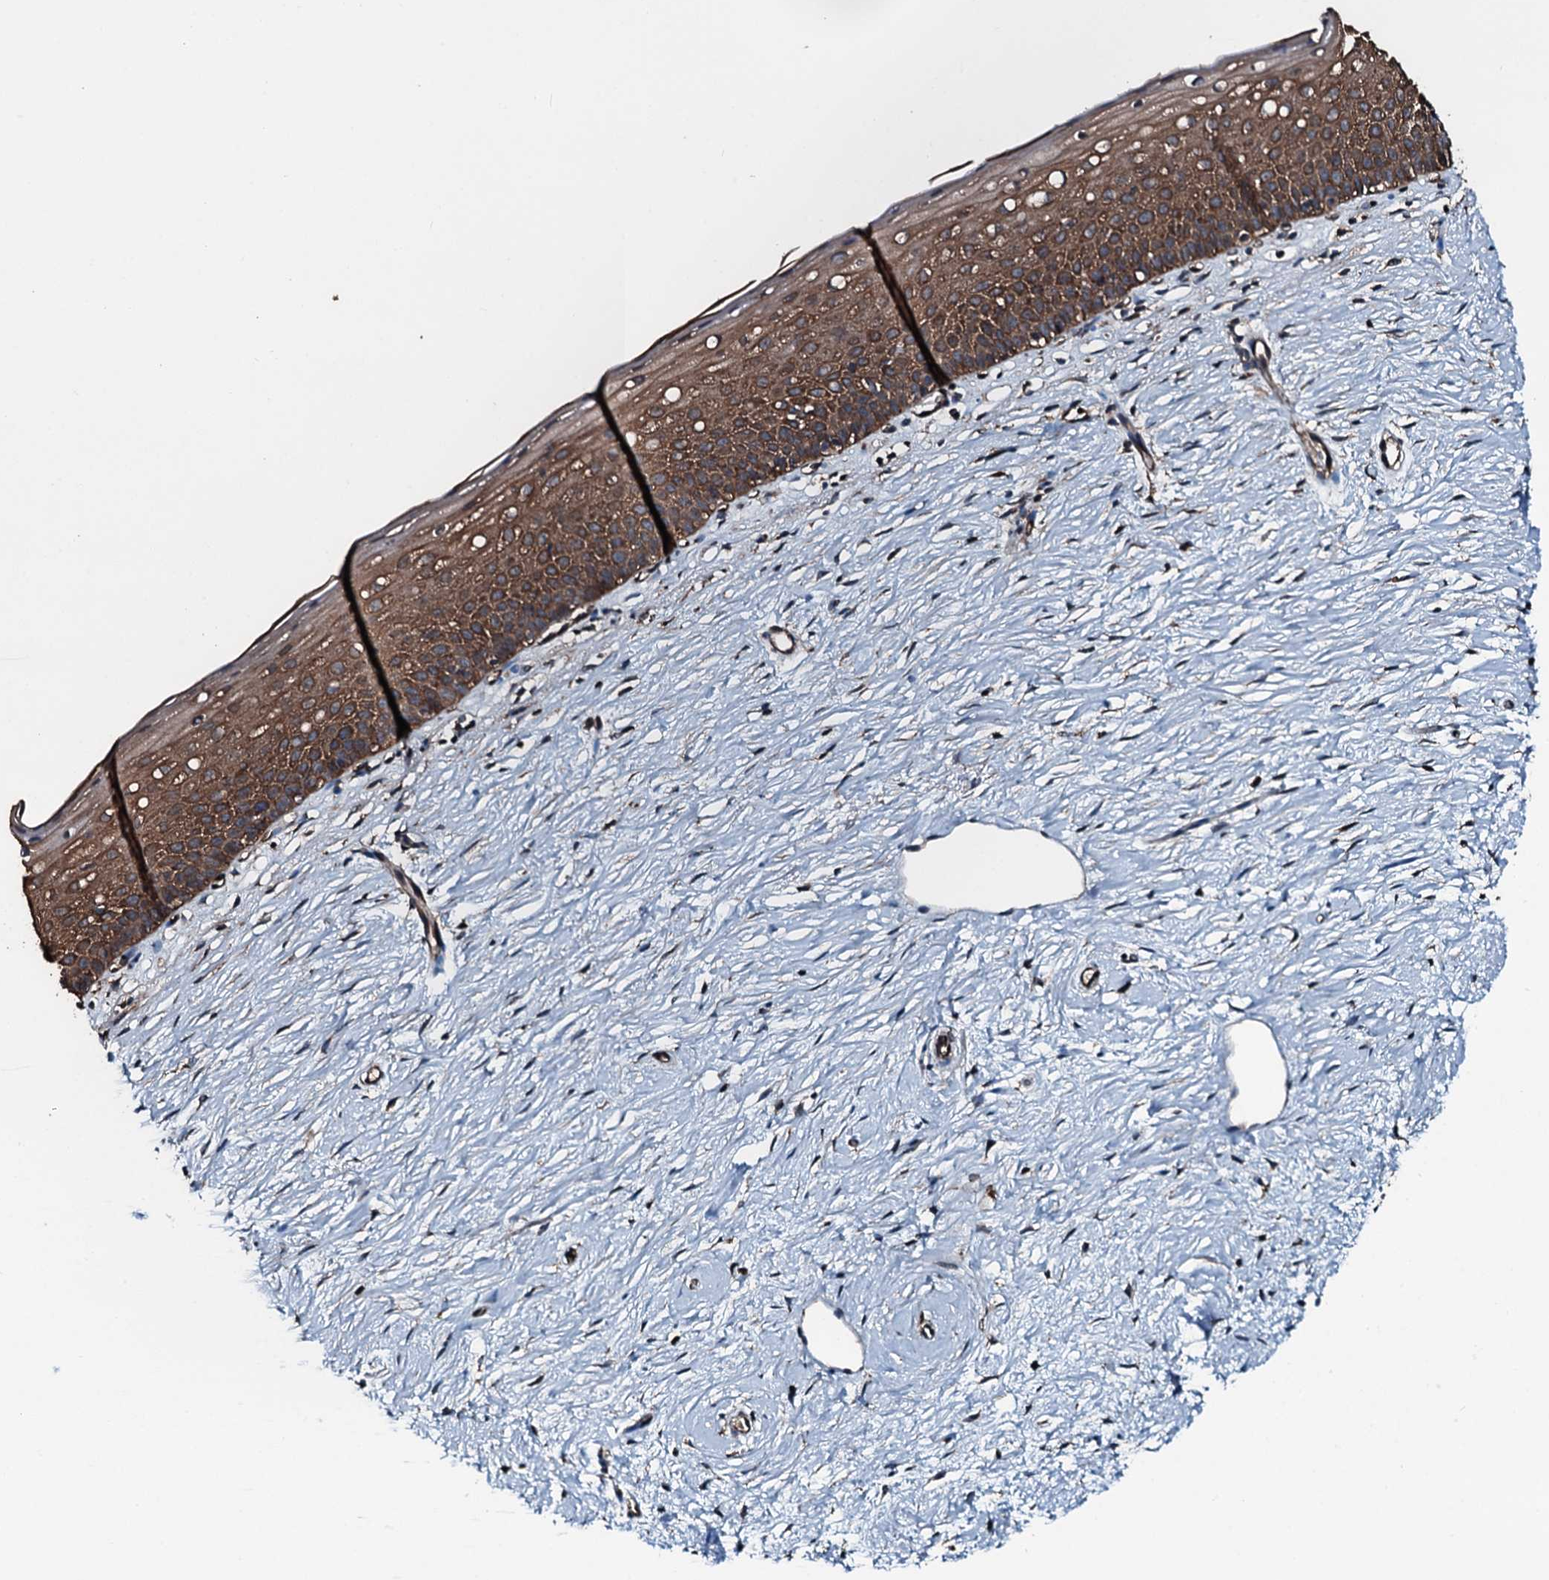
{"staining": {"intensity": "strong", "quantity": ">75%", "location": "cytoplasmic/membranous"}, "tissue": "cervix", "cell_type": "Glandular cells", "image_type": "normal", "snomed": [{"axis": "morphology", "description": "Normal tissue, NOS"}, {"axis": "topography", "description": "Cervix"}], "caption": "Glandular cells reveal high levels of strong cytoplasmic/membranous positivity in approximately >75% of cells in normal cervix. The staining was performed using DAB, with brown indicating positive protein expression. Nuclei are stained blue with hematoxylin.", "gene": "SLC25A38", "patient": {"sex": "female", "age": 57}}